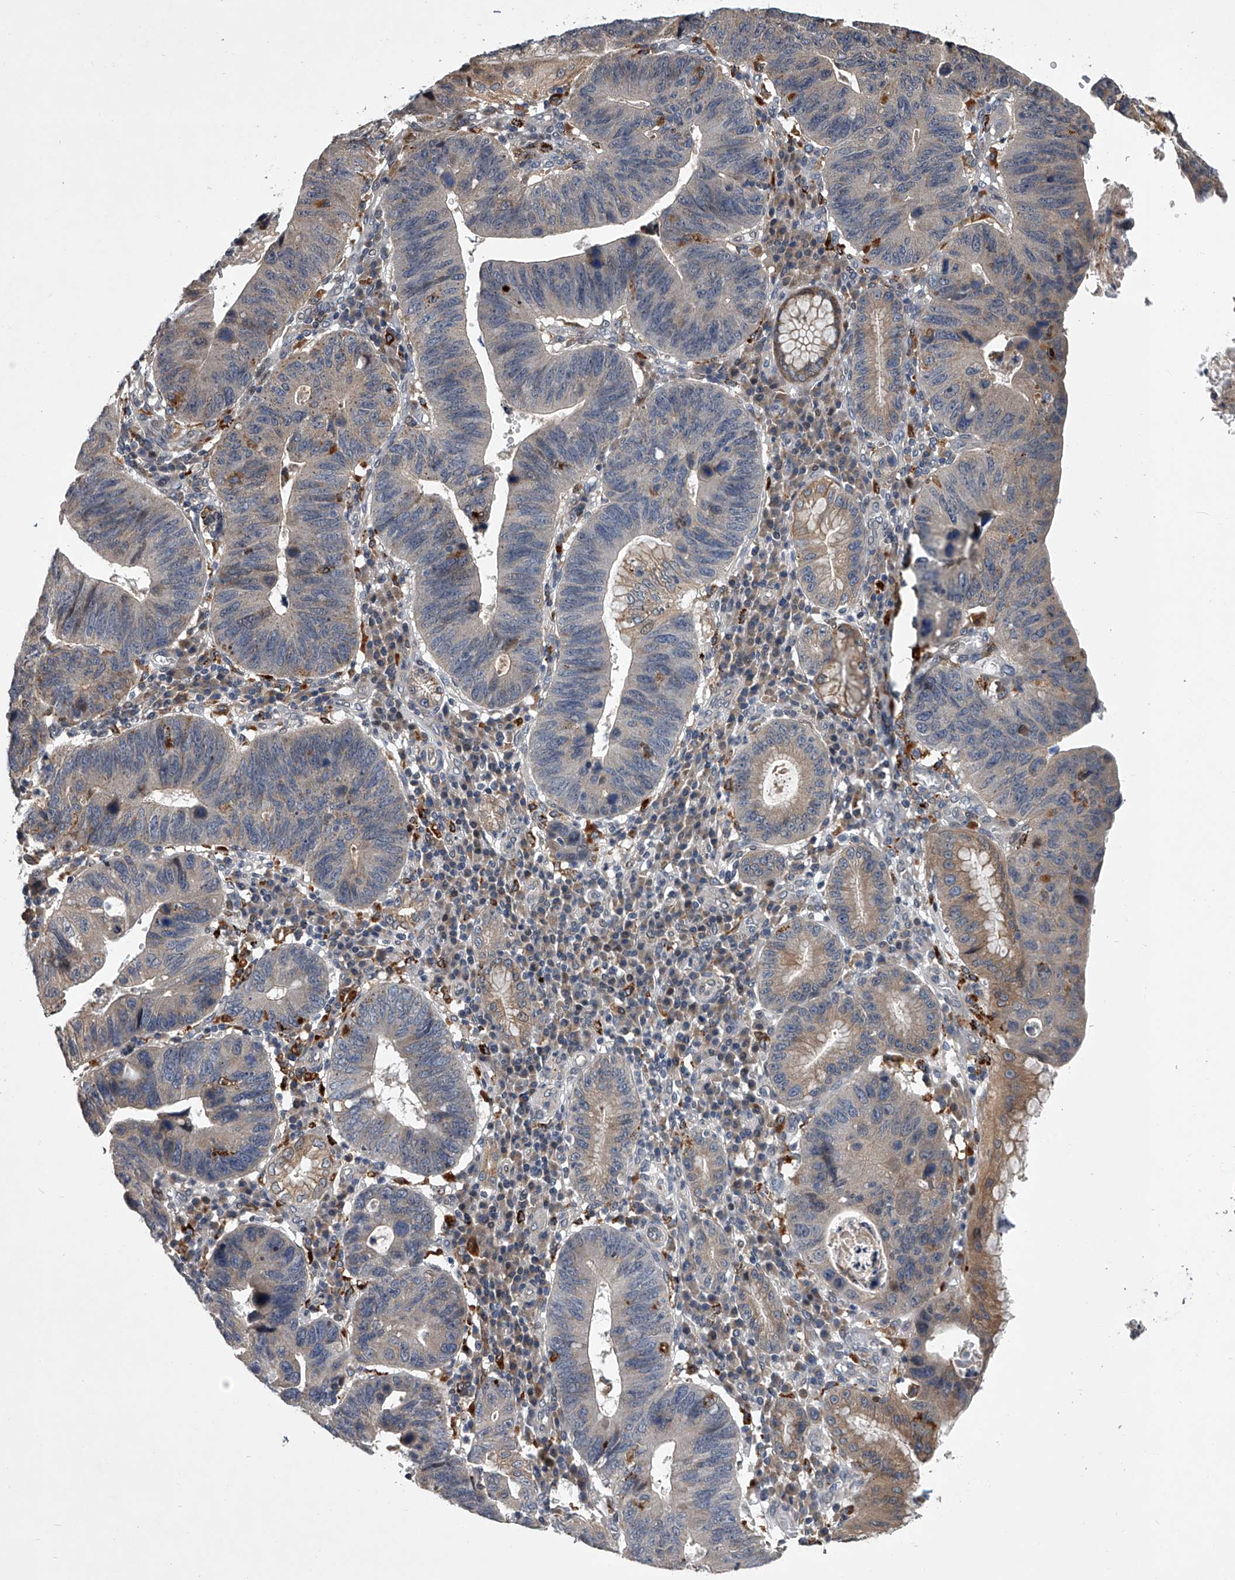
{"staining": {"intensity": "moderate", "quantity": "<25%", "location": "cytoplasmic/membranous"}, "tissue": "stomach cancer", "cell_type": "Tumor cells", "image_type": "cancer", "snomed": [{"axis": "morphology", "description": "Adenocarcinoma, NOS"}, {"axis": "topography", "description": "Stomach"}], "caption": "Immunohistochemical staining of human stomach cancer (adenocarcinoma) exhibits low levels of moderate cytoplasmic/membranous positivity in approximately <25% of tumor cells.", "gene": "TRIM8", "patient": {"sex": "male", "age": 59}}